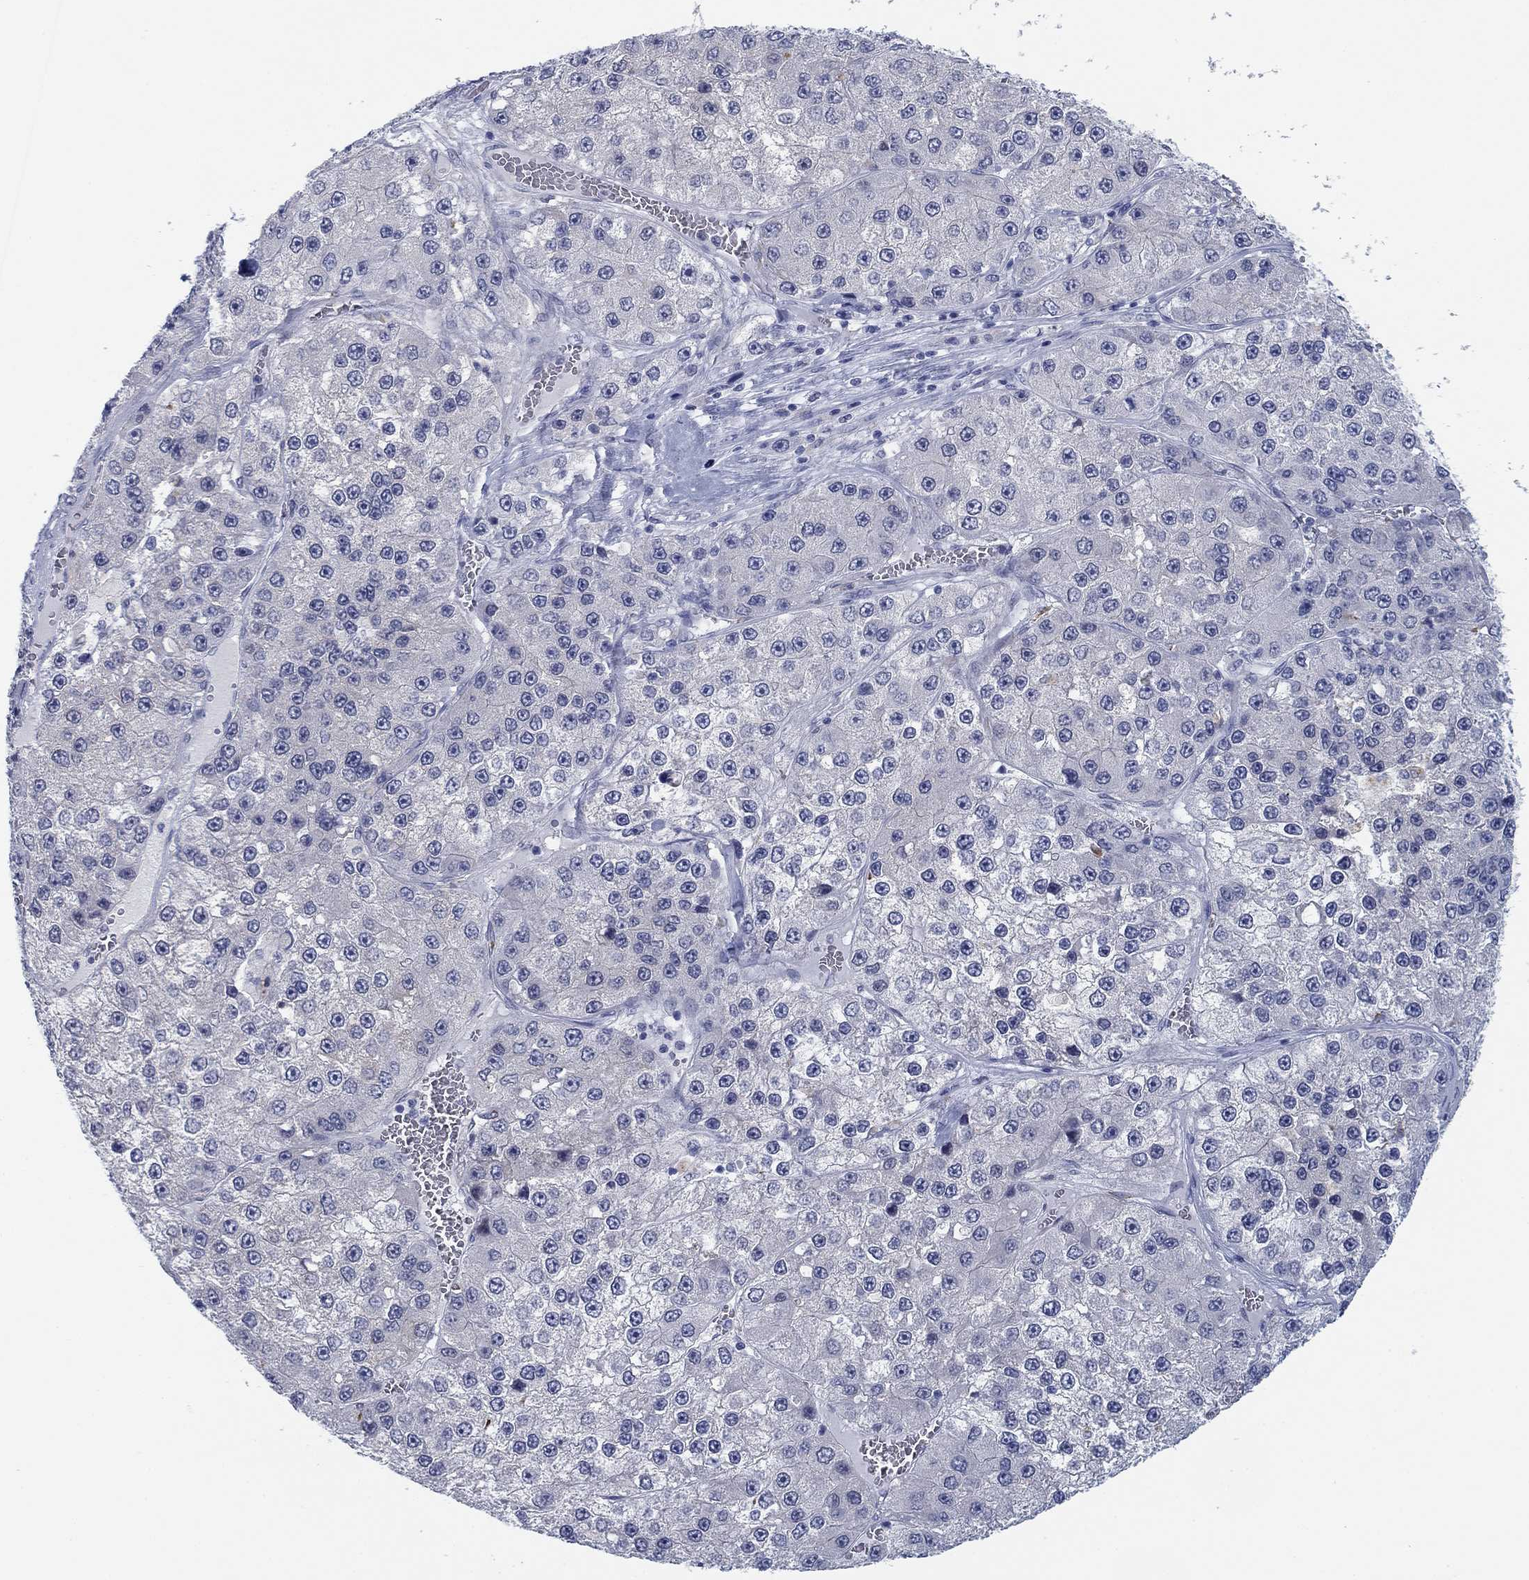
{"staining": {"intensity": "weak", "quantity": "<25%", "location": "cytoplasmic/membranous"}, "tissue": "liver cancer", "cell_type": "Tumor cells", "image_type": "cancer", "snomed": [{"axis": "morphology", "description": "Carcinoma, Hepatocellular, NOS"}, {"axis": "topography", "description": "Liver"}], "caption": "A photomicrograph of liver cancer stained for a protein exhibits no brown staining in tumor cells. (DAB immunohistochemistry, high magnification).", "gene": "DNAL1", "patient": {"sex": "female", "age": 73}}